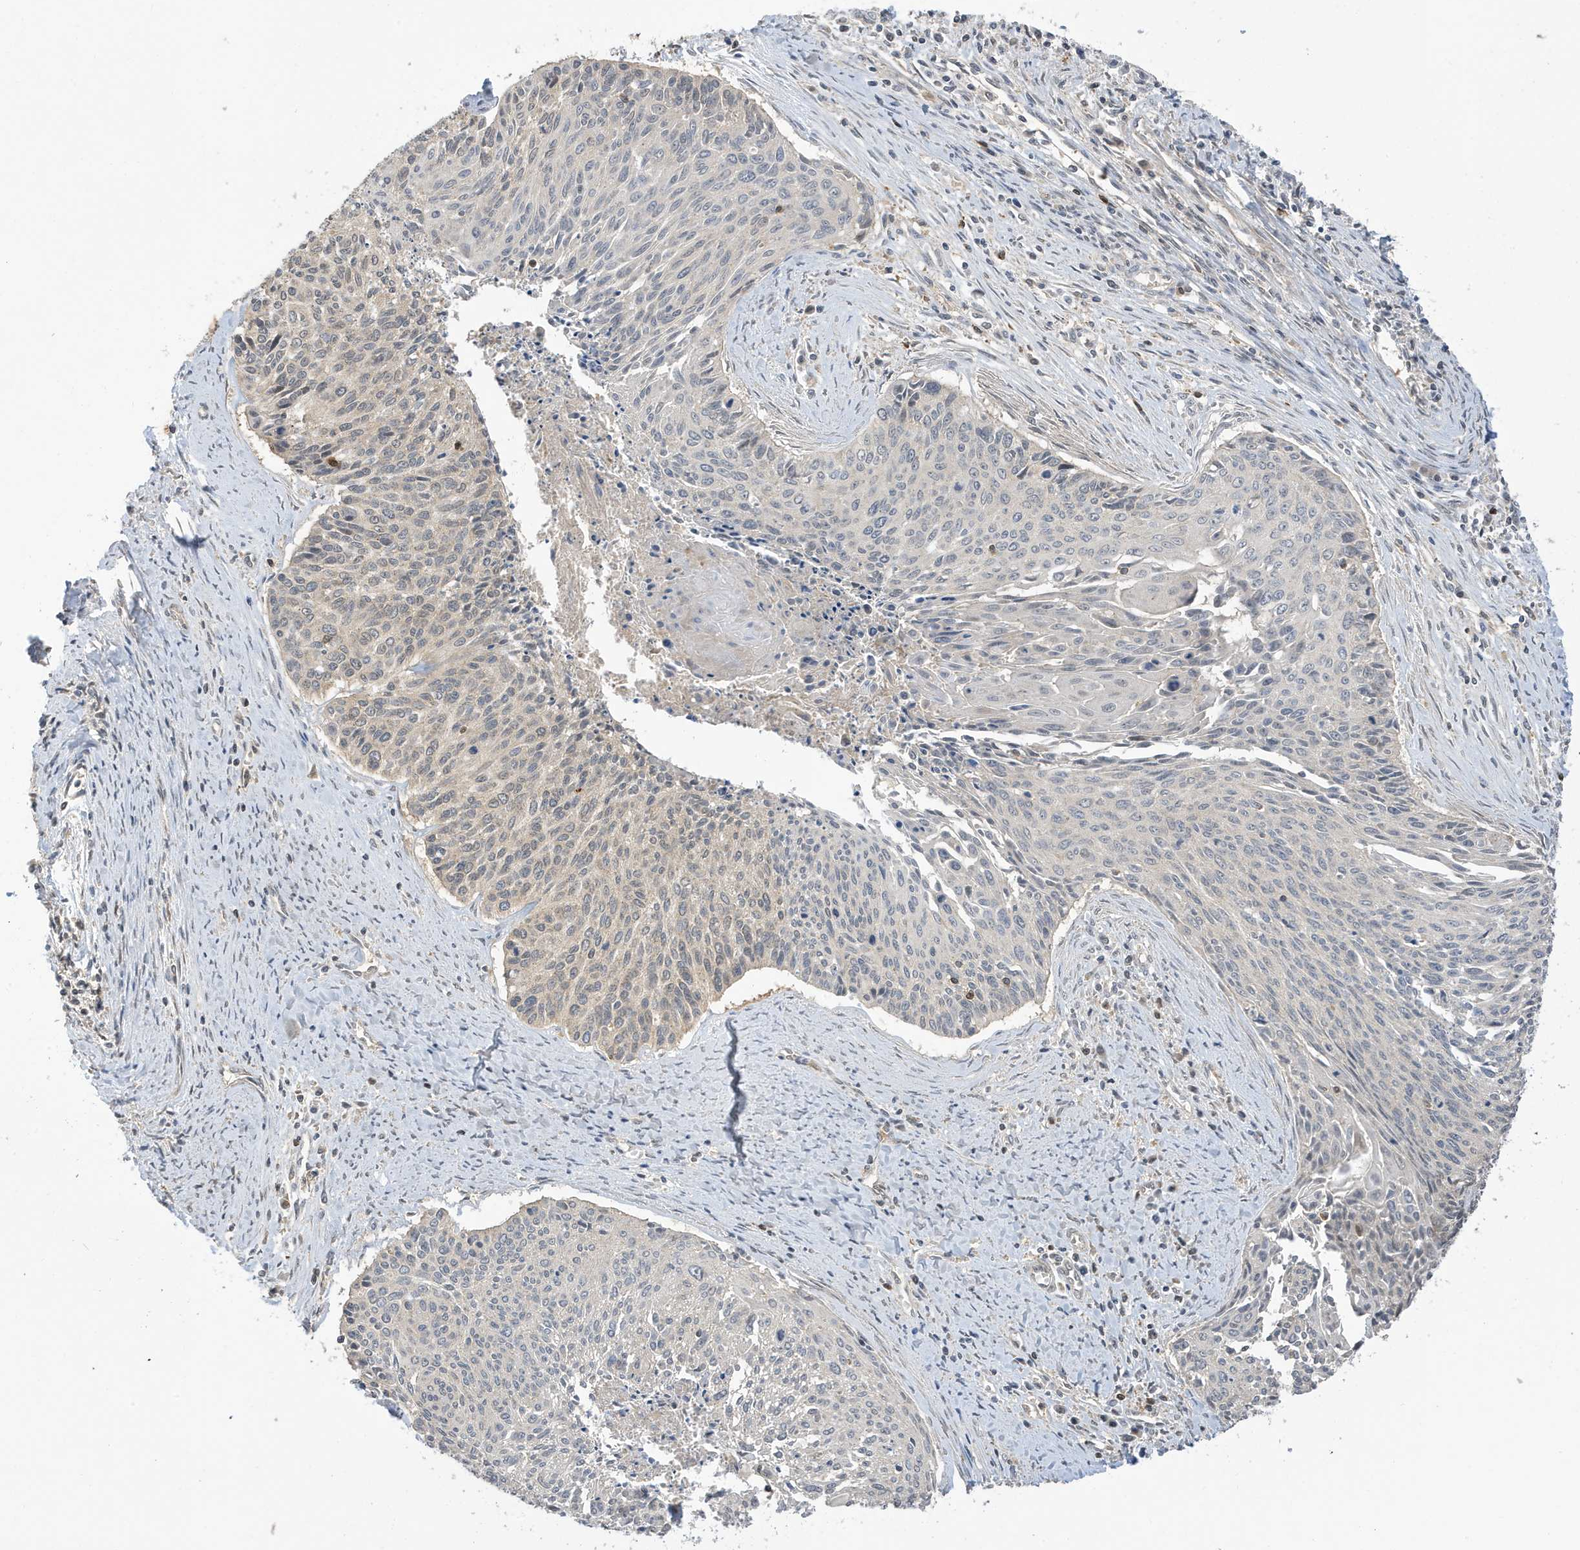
{"staining": {"intensity": "weak", "quantity": "<25%", "location": "cytoplasmic/membranous"}, "tissue": "cervical cancer", "cell_type": "Tumor cells", "image_type": "cancer", "snomed": [{"axis": "morphology", "description": "Squamous cell carcinoma, NOS"}, {"axis": "topography", "description": "Cervix"}], "caption": "This image is of cervical cancer (squamous cell carcinoma) stained with immunohistochemistry (IHC) to label a protein in brown with the nuclei are counter-stained blue. There is no positivity in tumor cells.", "gene": "TAB3", "patient": {"sex": "female", "age": 55}}